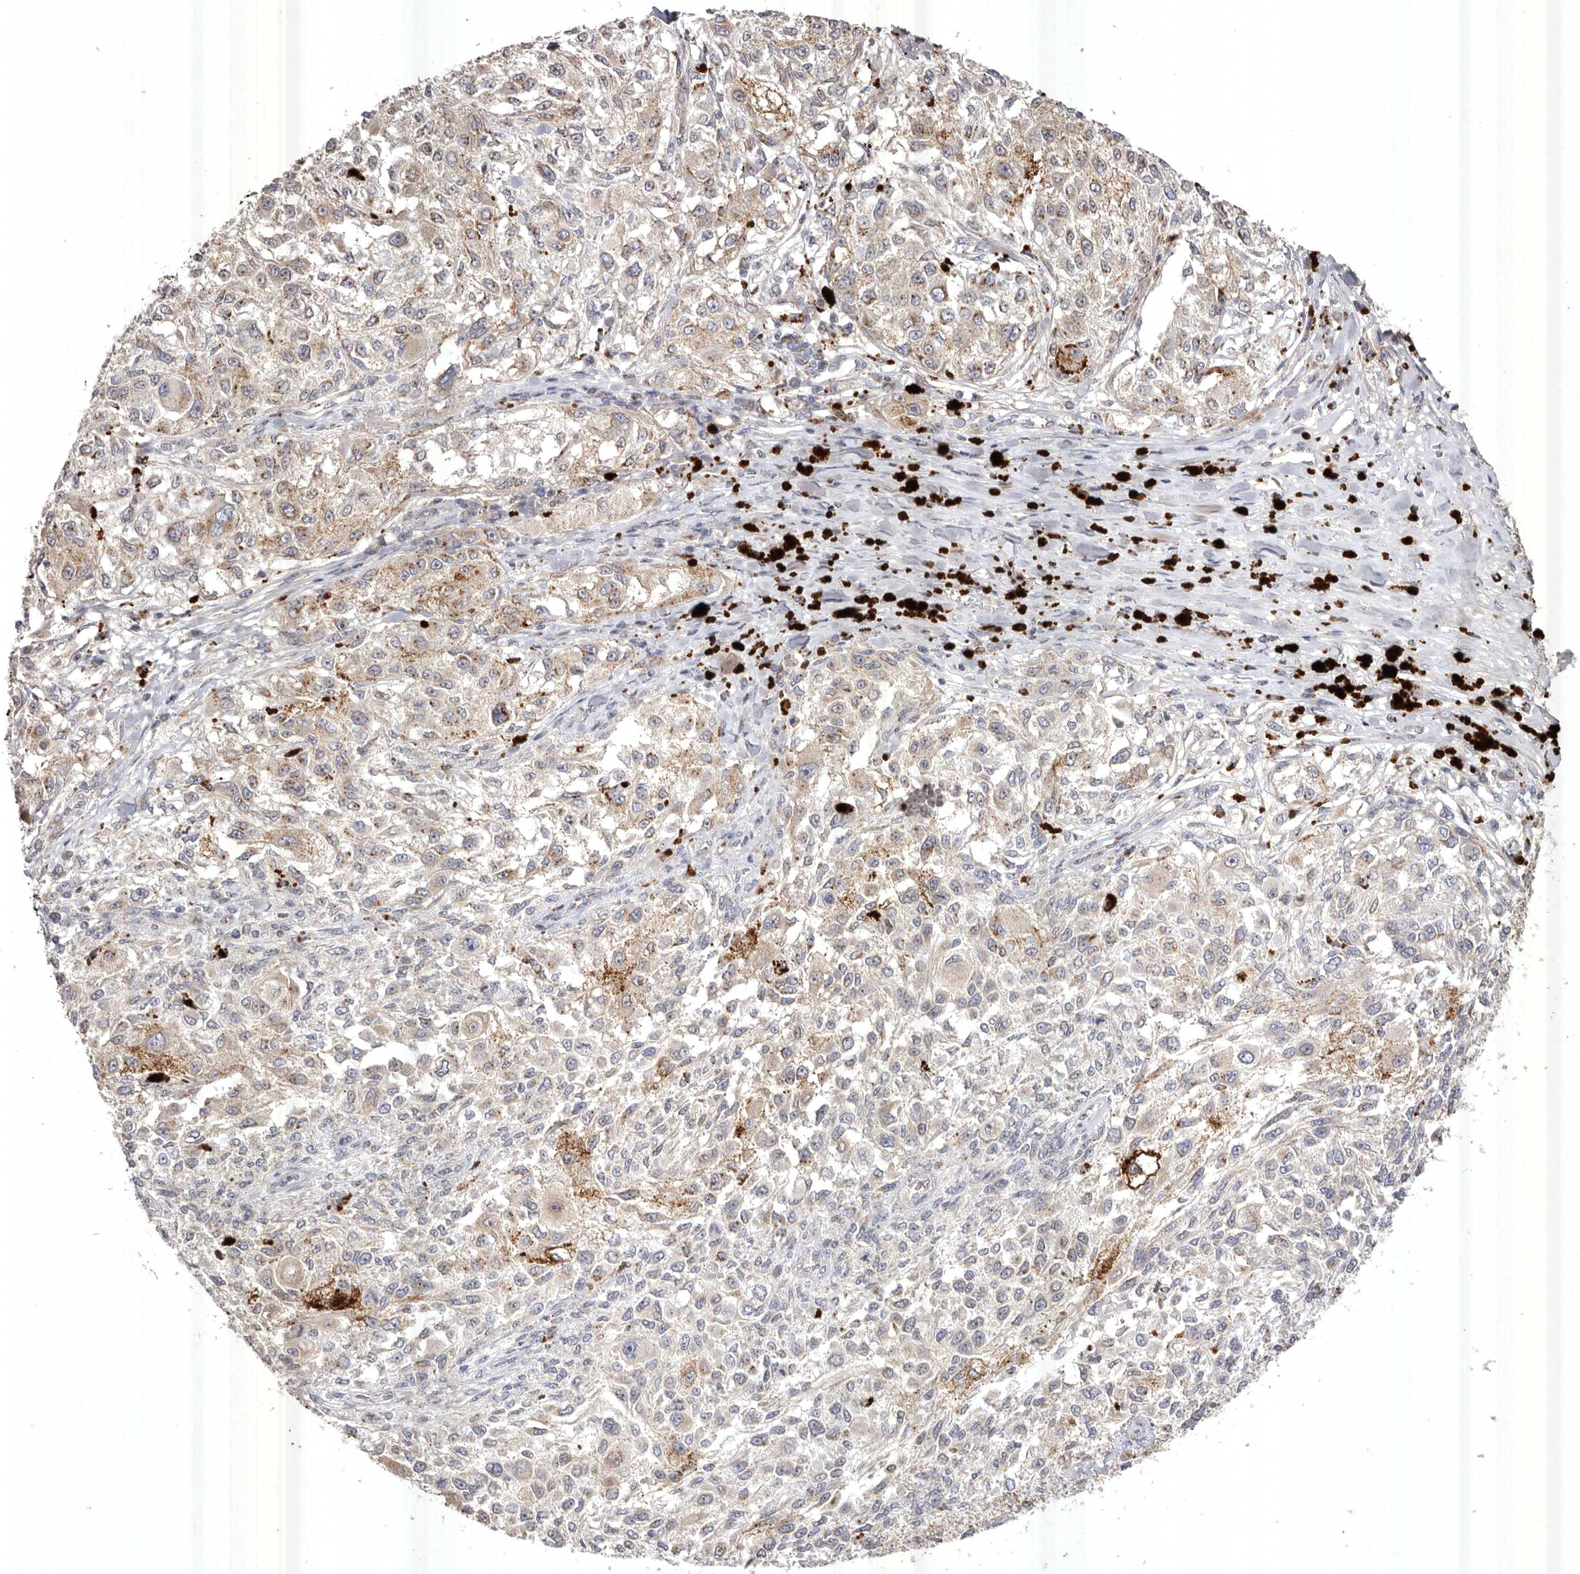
{"staining": {"intensity": "negative", "quantity": "none", "location": "none"}, "tissue": "melanoma", "cell_type": "Tumor cells", "image_type": "cancer", "snomed": [{"axis": "morphology", "description": "Necrosis, NOS"}, {"axis": "morphology", "description": "Malignant melanoma, NOS"}, {"axis": "topography", "description": "Skin"}], "caption": "The micrograph demonstrates no significant expression in tumor cells of malignant melanoma.", "gene": "USP24", "patient": {"sex": "female", "age": 87}}